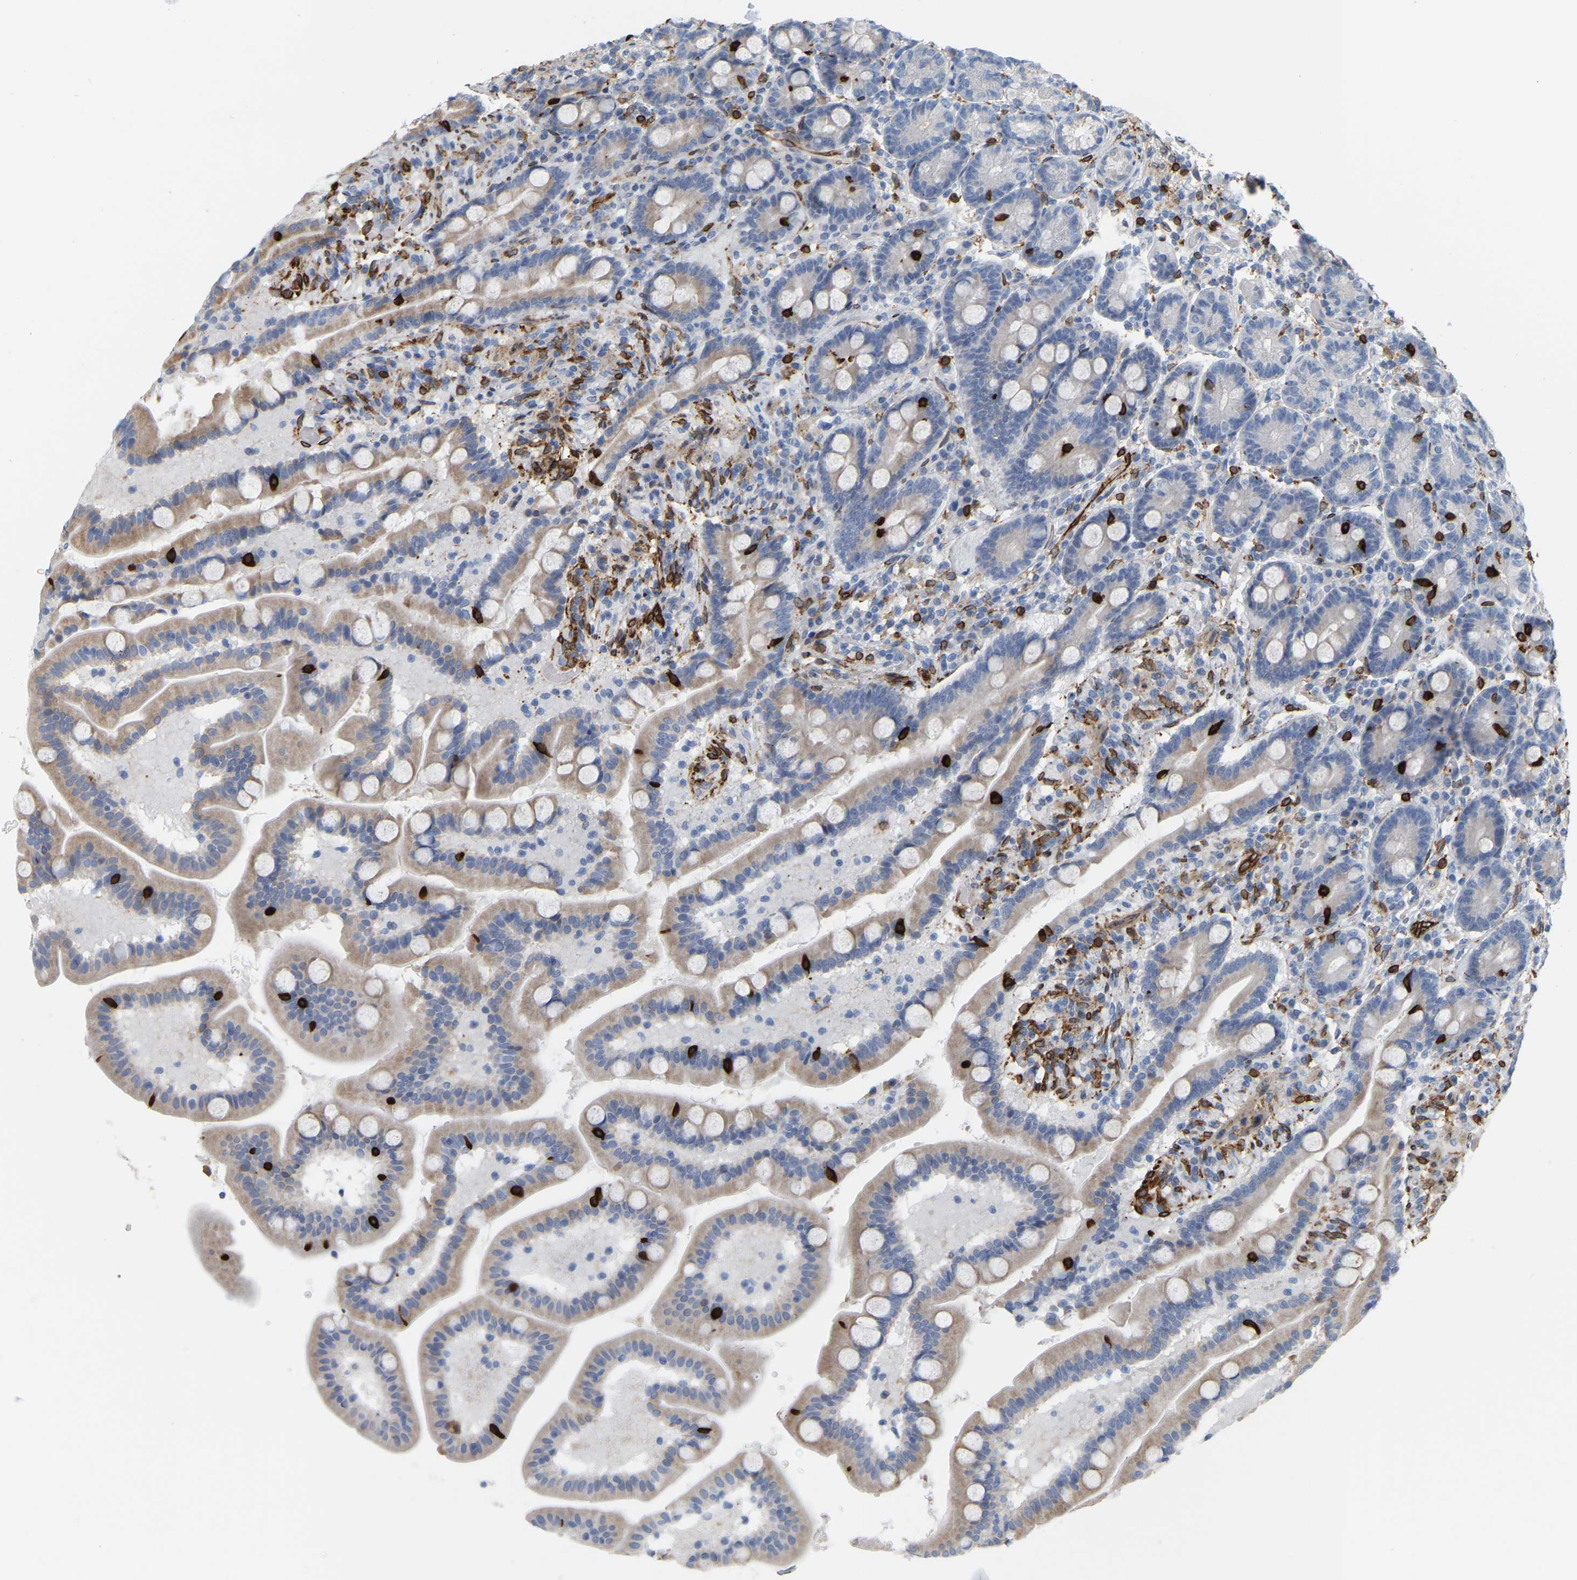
{"staining": {"intensity": "moderate", "quantity": "25%-75%", "location": "cytoplasmic/membranous"}, "tissue": "duodenum", "cell_type": "Glandular cells", "image_type": "normal", "snomed": [{"axis": "morphology", "description": "Normal tissue, NOS"}, {"axis": "topography", "description": "Duodenum"}], "caption": "Immunohistochemical staining of unremarkable duodenum demonstrates medium levels of moderate cytoplasmic/membranous positivity in about 25%-75% of glandular cells. The staining was performed using DAB (3,3'-diaminobenzidine), with brown indicating positive protein expression. Nuclei are stained blue with hematoxylin.", "gene": "PTGS1", "patient": {"sex": "male", "age": 54}}